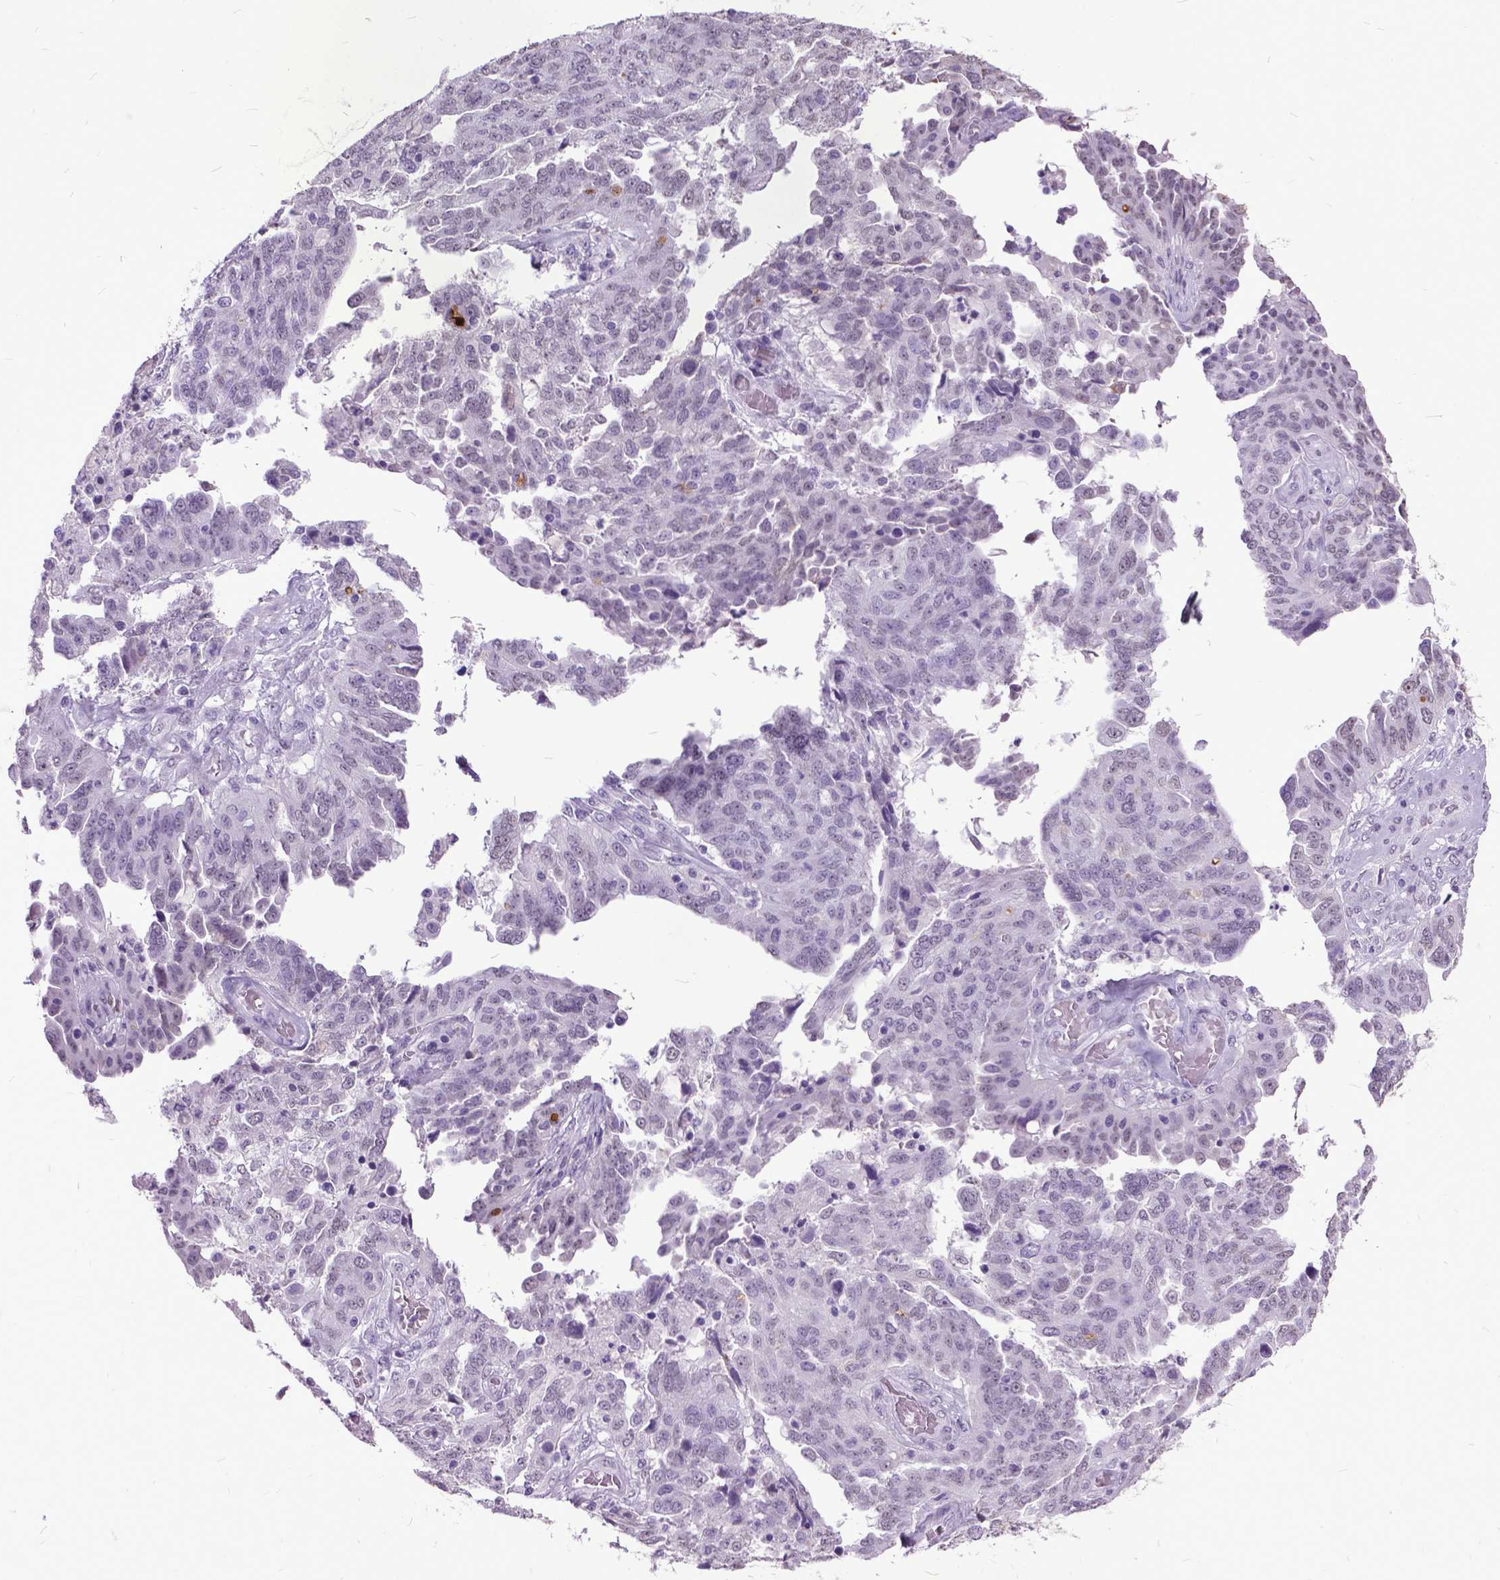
{"staining": {"intensity": "negative", "quantity": "none", "location": "none"}, "tissue": "ovarian cancer", "cell_type": "Tumor cells", "image_type": "cancer", "snomed": [{"axis": "morphology", "description": "Cystadenocarcinoma, serous, NOS"}, {"axis": "topography", "description": "Ovary"}], "caption": "The micrograph exhibits no staining of tumor cells in ovarian cancer (serous cystadenocarcinoma). (Stains: DAB immunohistochemistry with hematoxylin counter stain, Microscopy: brightfield microscopy at high magnification).", "gene": "MARCHF10", "patient": {"sex": "female", "age": 67}}